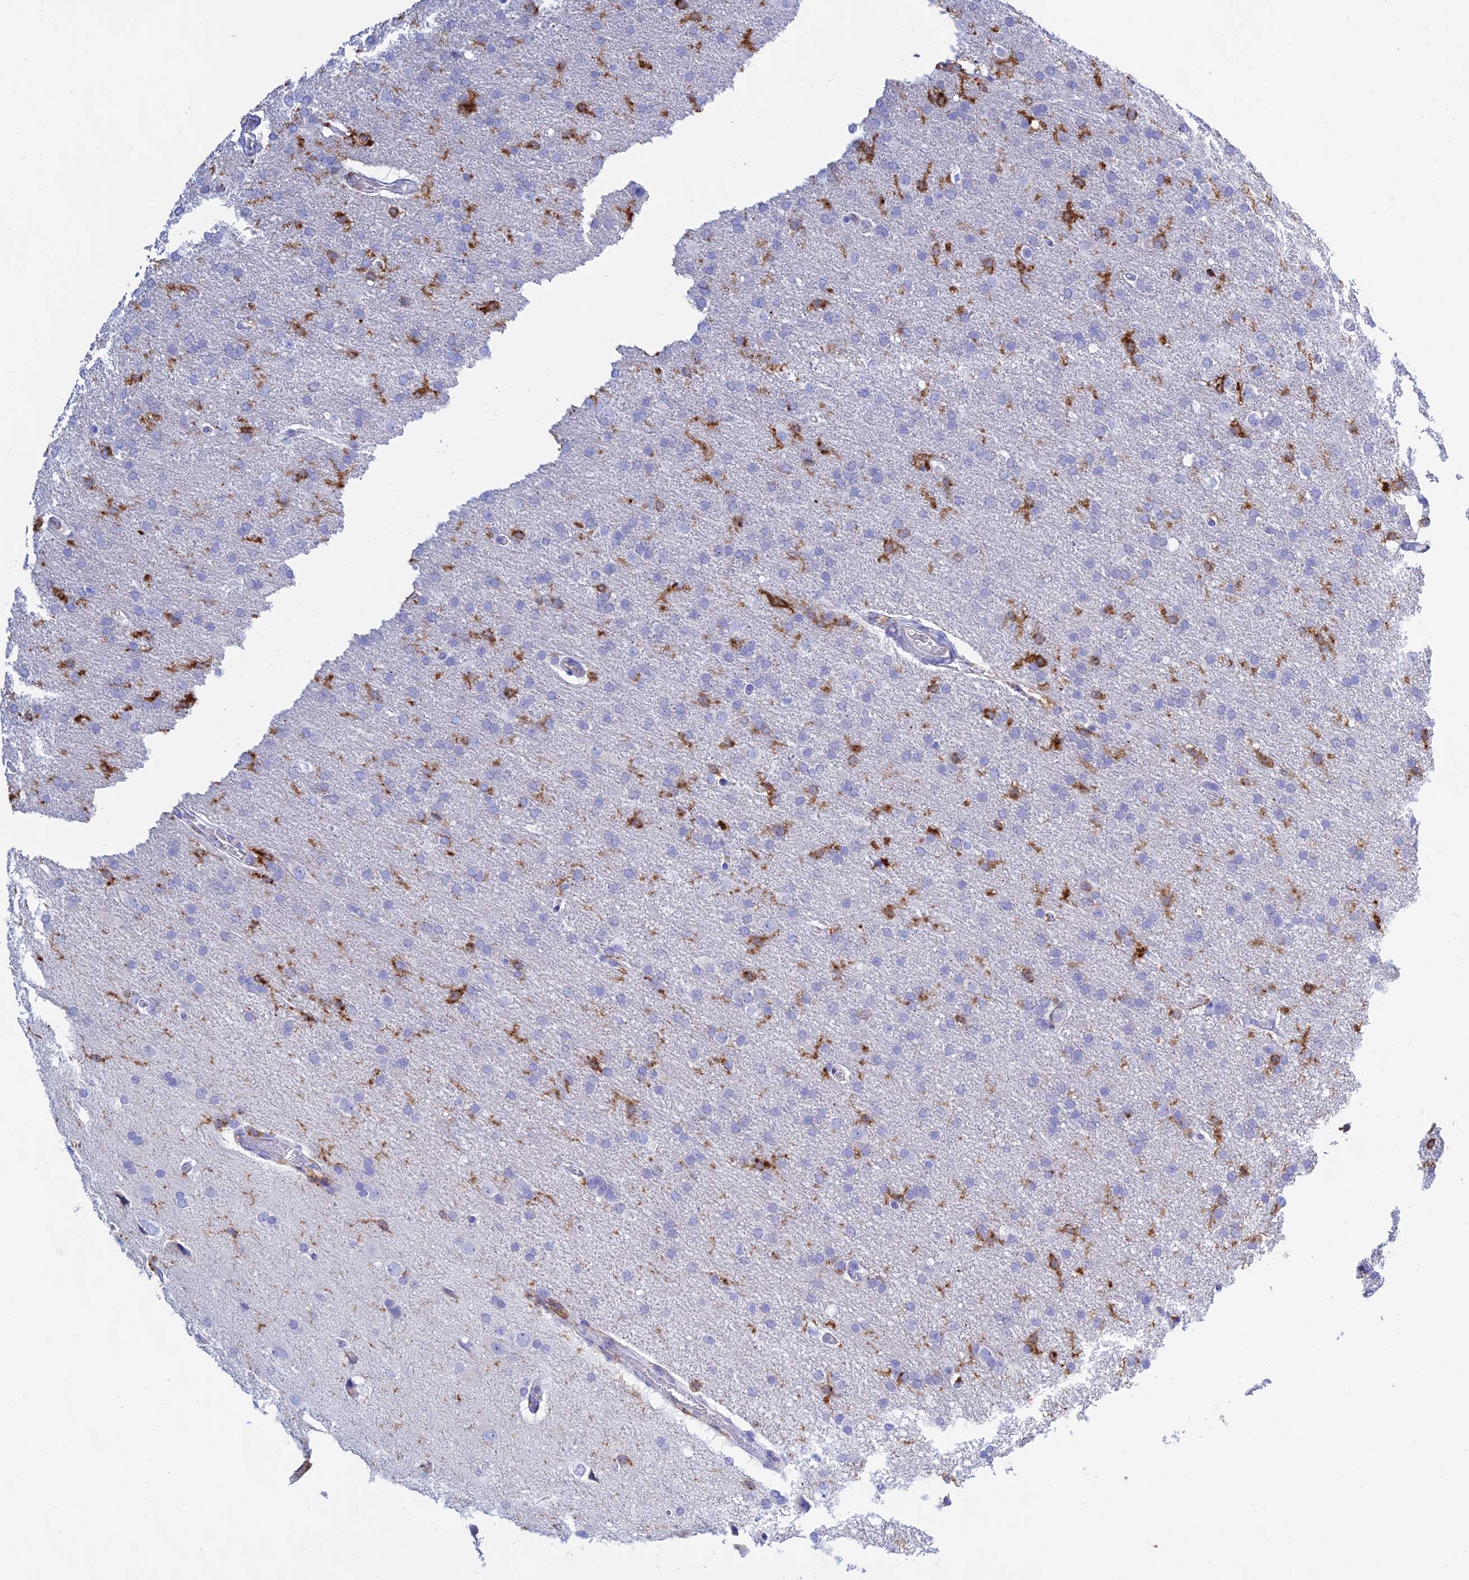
{"staining": {"intensity": "negative", "quantity": "none", "location": "none"}, "tissue": "glioma", "cell_type": "Tumor cells", "image_type": "cancer", "snomed": [{"axis": "morphology", "description": "Glioma, malignant, High grade"}, {"axis": "topography", "description": "Brain"}], "caption": "The immunohistochemistry photomicrograph has no significant positivity in tumor cells of glioma tissue. (Brightfield microscopy of DAB IHC at high magnification).", "gene": "HLA-DRB1", "patient": {"sex": "male", "age": 72}}